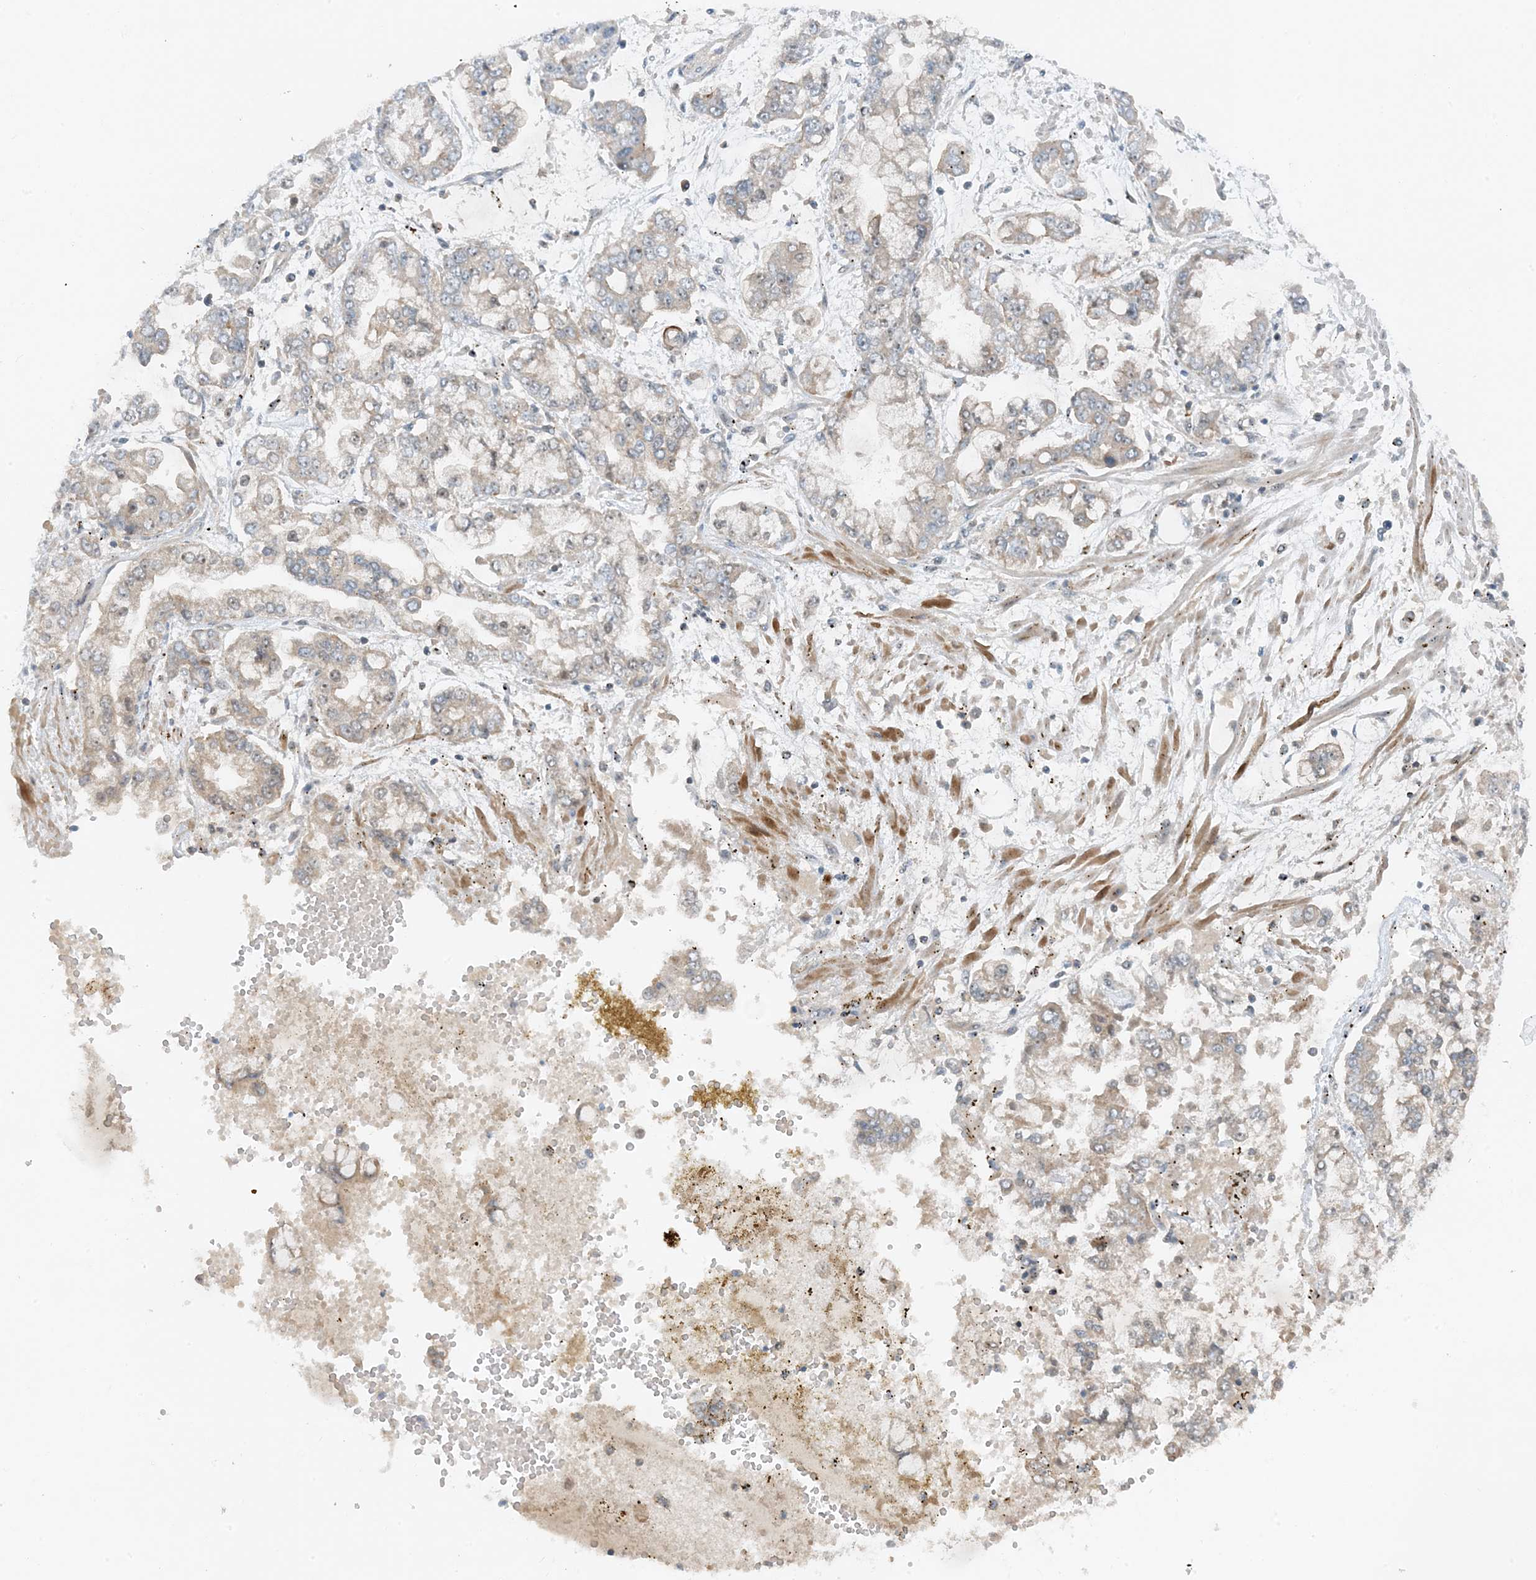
{"staining": {"intensity": "weak", "quantity": "<25%", "location": "cytoplasmic/membranous"}, "tissue": "stomach cancer", "cell_type": "Tumor cells", "image_type": "cancer", "snomed": [{"axis": "morphology", "description": "Normal tissue, NOS"}, {"axis": "morphology", "description": "Adenocarcinoma, NOS"}, {"axis": "topography", "description": "Stomach, upper"}, {"axis": "topography", "description": "Stomach"}], "caption": "An IHC image of stomach cancer is shown. There is no staining in tumor cells of stomach cancer.", "gene": "MITD1", "patient": {"sex": "male", "age": 76}}